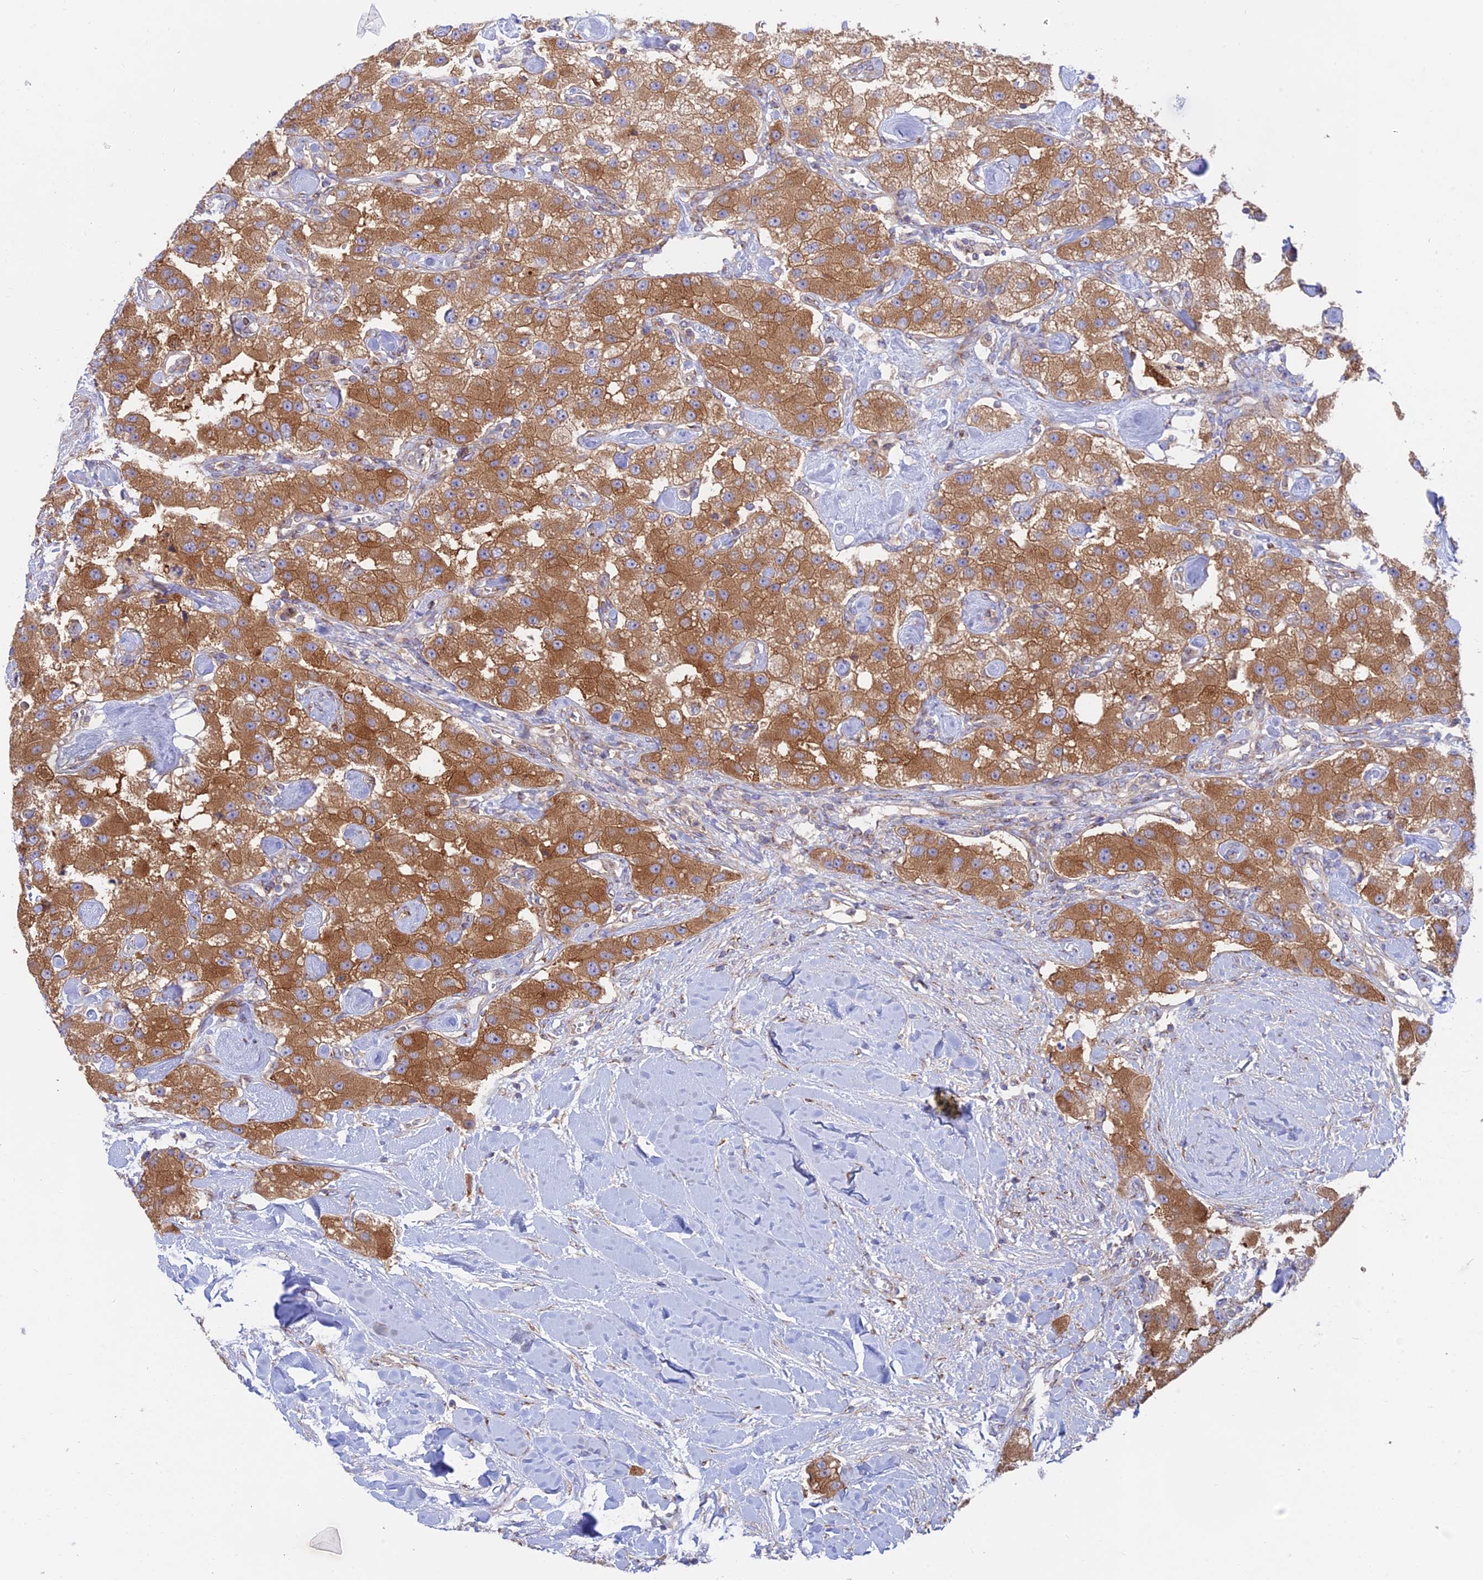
{"staining": {"intensity": "strong", "quantity": ">75%", "location": "cytoplasmic/membranous"}, "tissue": "carcinoid", "cell_type": "Tumor cells", "image_type": "cancer", "snomed": [{"axis": "morphology", "description": "Carcinoid, malignant, NOS"}, {"axis": "topography", "description": "Pancreas"}], "caption": "Strong cytoplasmic/membranous protein staining is seen in about >75% of tumor cells in carcinoid. (DAB (3,3'-diaminobenzidine) IHC with brightfield microscopy, high magnification).", "gene": "GOLGA3", "patient": {"sex": "male", "age": 41}}